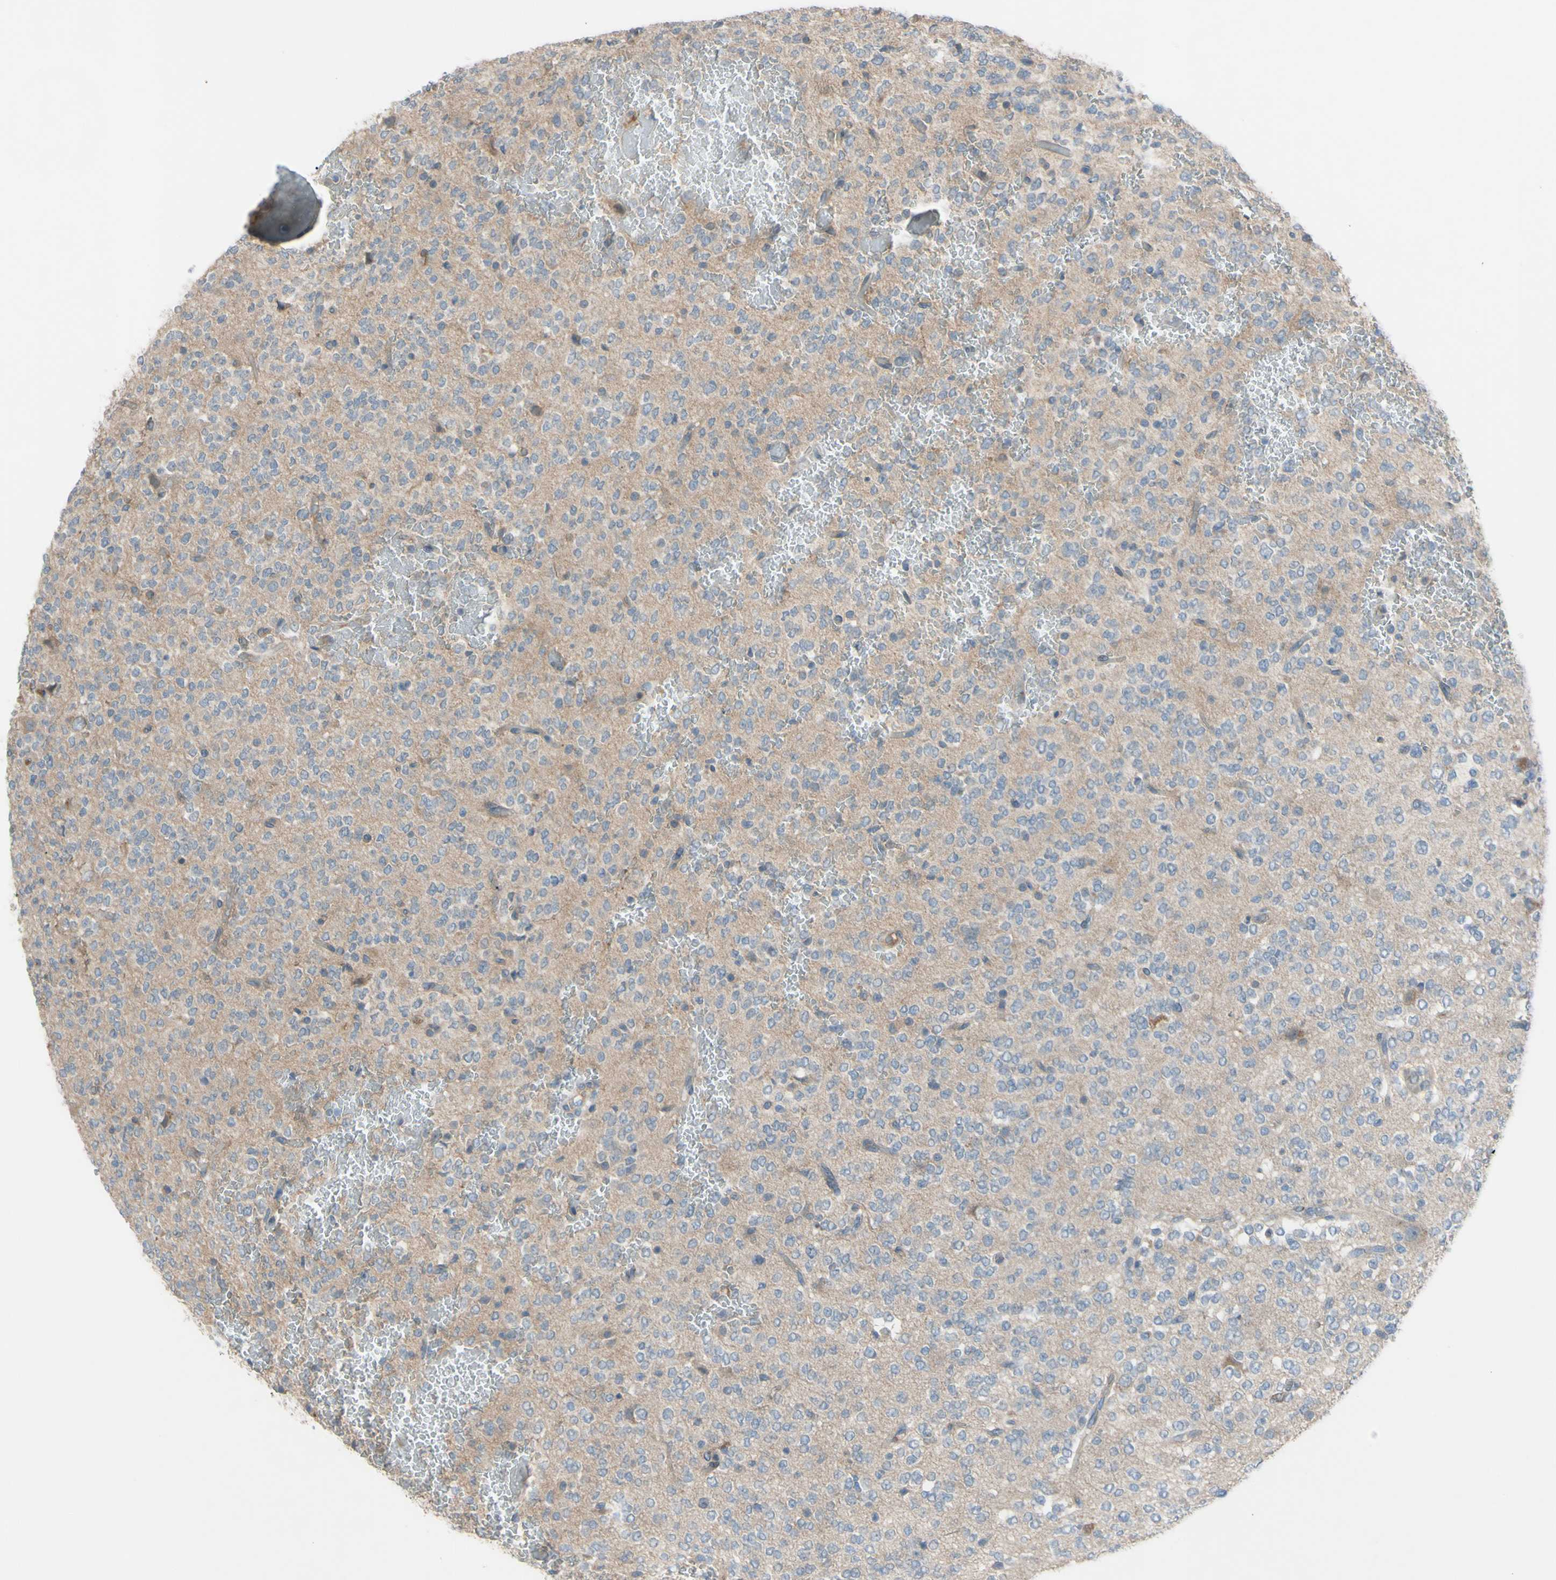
{"staining": {"intensity": "moderate", "quantity": "<25%", "location": "cytoplasmic/membranous"}, "tissue": "glioma", "cell_type": "Tumor cells", "image_type": "cancer", "snomed": [{"axis": "morphology", "description": "Glioma, malignant, Low grade"}, {"axis": "topography", "description": "Brain"}], "caption": "Immunohistochemical staining of malignant glioma (low-grade) exhibits low levels of moderate cytoplasmic/membranous expression in approximately <25% of tumor cells.", "gene": "AFP", "patient": {"sex": "male", "age": 38}}